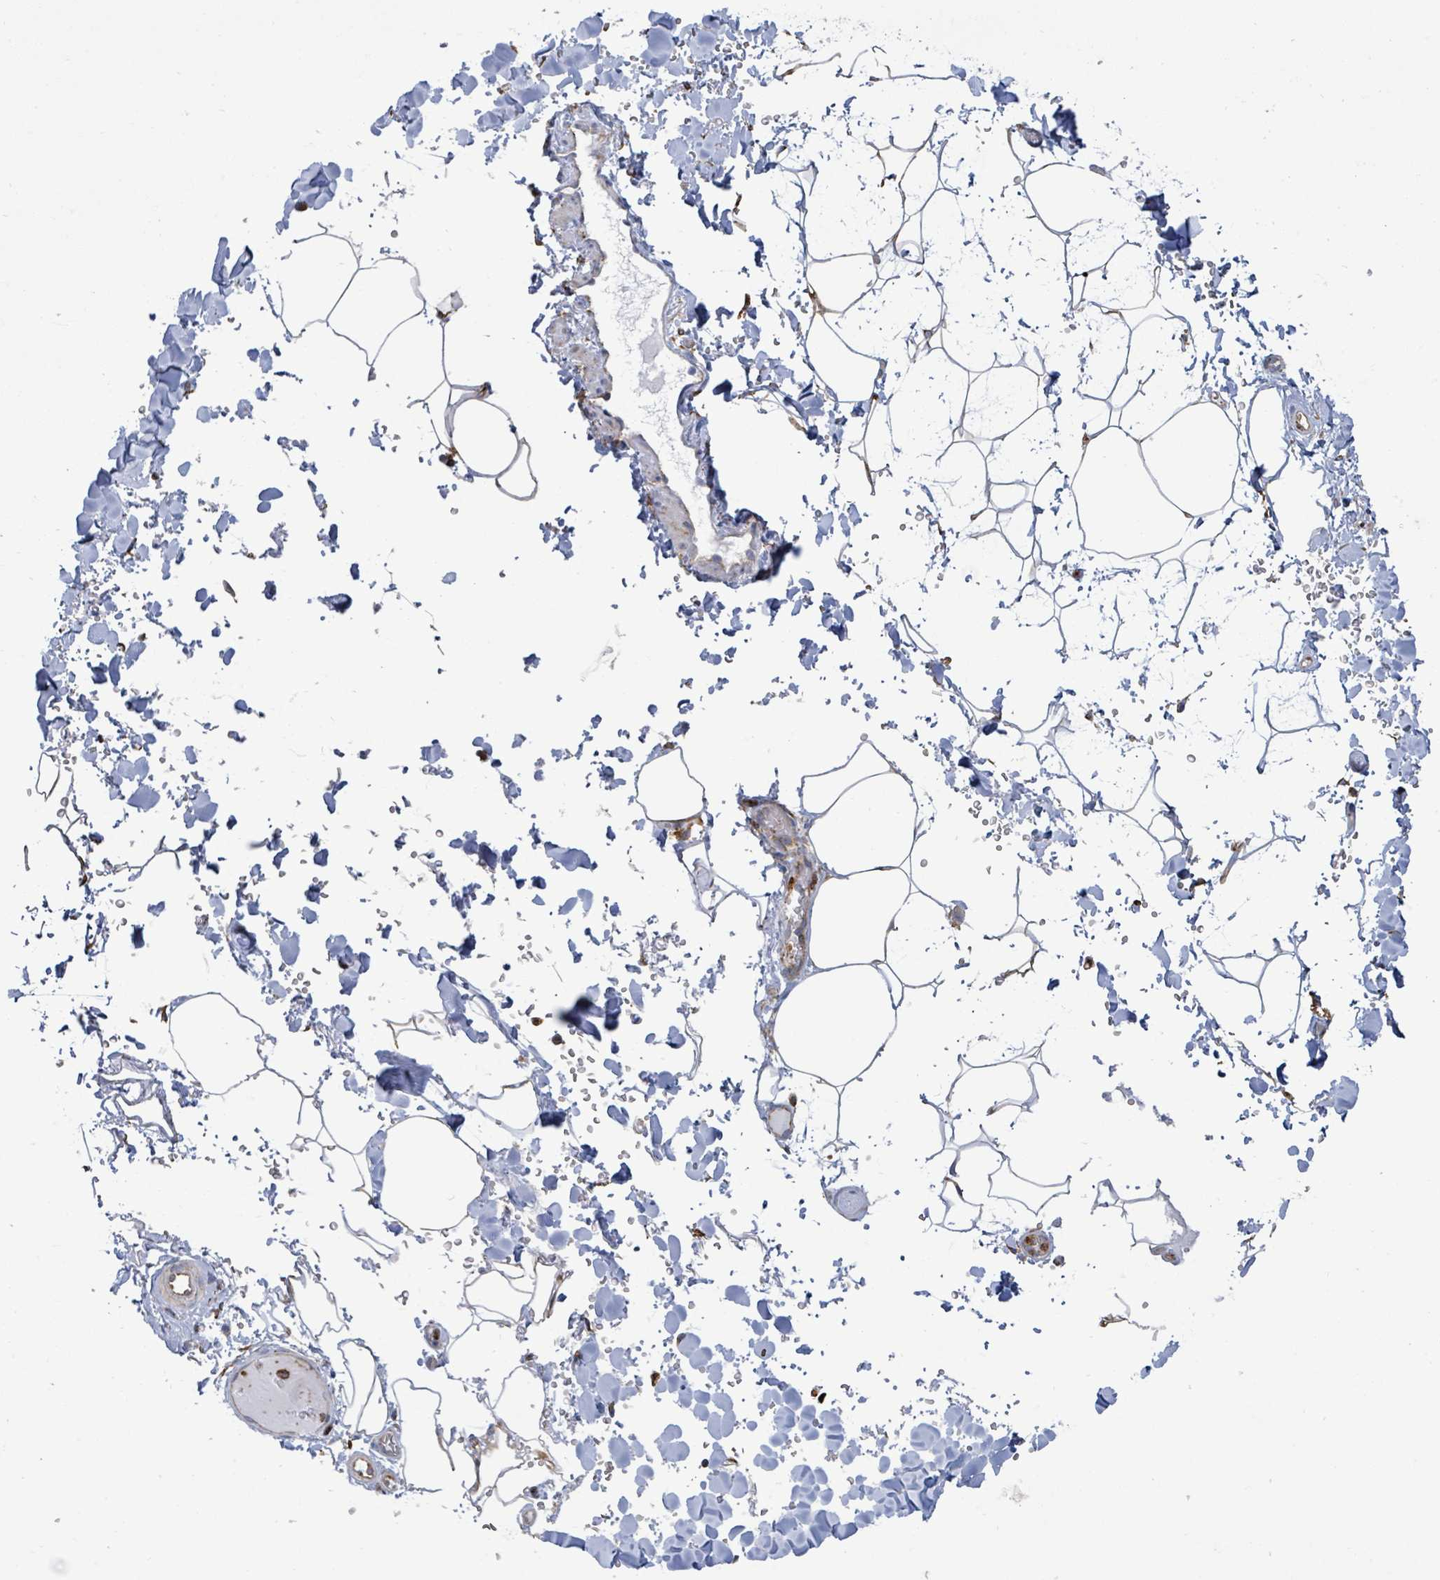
{"staining": {"intensity": "moderate", "quantity": "25%-75%", "location": "cytoplasmic/membranous"}, "tissue": "adipose tissue", "cell_type": "Adipocytes", "image_type": "normal", "snomed": [{"axis": "morphology", "description": "Normal tissue, NOS"}, {"axis": "topography", "description": "Rectum"}, {"axis": "topography", "description": "Peripheral nerve tissue"}], "caption": "Immunohistochemistry of benign human adipose tissue displays medium levels of moderate cytoplasmic/membranous positivity in about 25%-75% of adipocytes. (DAB IHC, brown staining for protein, blue staining for nuclei).", "gene": "RFPL4AL1", "patient": {"sex": "female", "age": 69}}